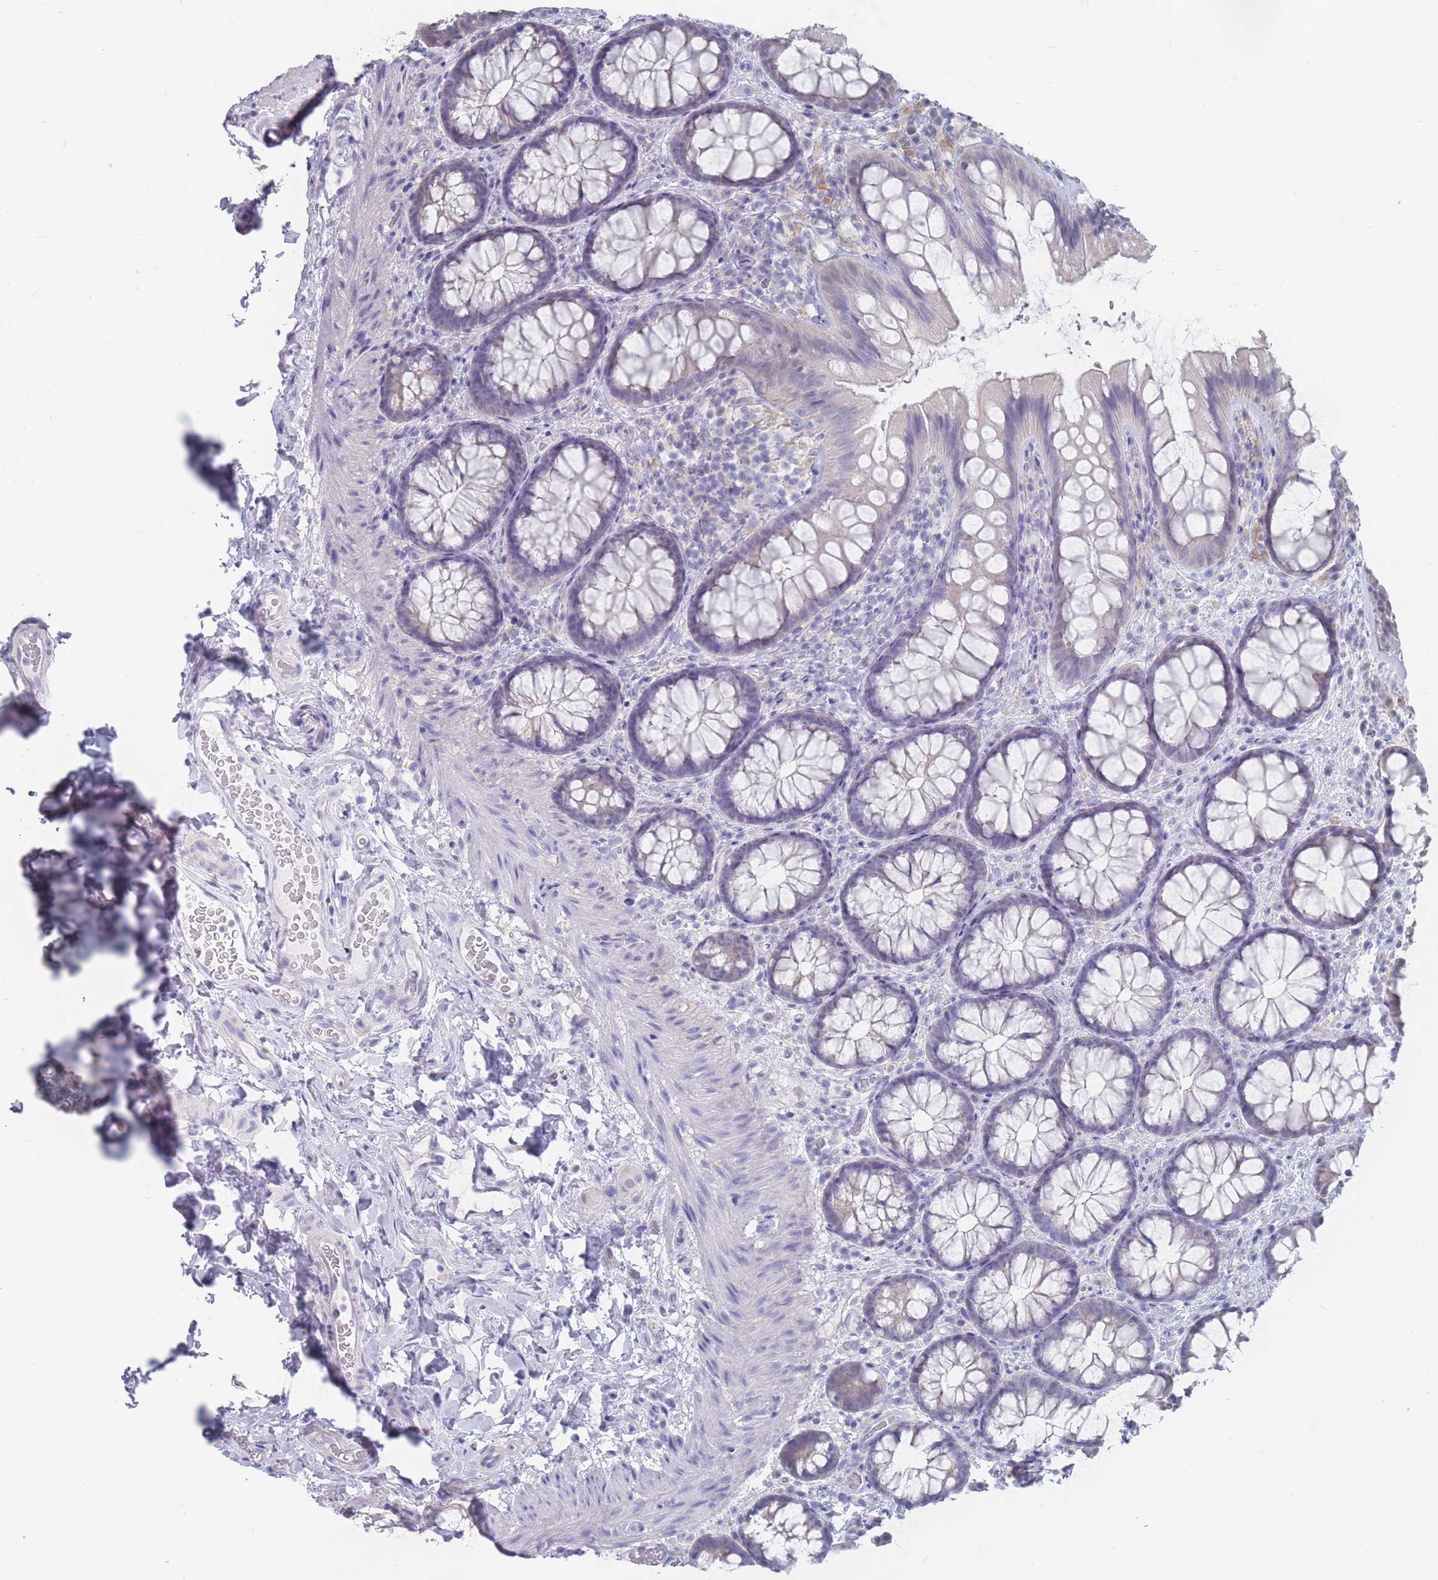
{"staining": {"intensity": "negative", "quantity": "none", "location": "none"}, "tissue": "colon", "cell_type": "Endothelial cells", "image_type": "normal", "snomed": [{"axis": "morphology", "description": "Normal tissue, NOS"}, {"axis": "topography", "description": "Colon"}], "caption": "This photomicrograph is of benign colon stained with IHC to label a protein in brown with the nuclei are counter-stained blue. There is no positivity in endothelial cells. (DAB immunohistochemistry (IHC), high magnification).", "gene": "CYP51A1", "patient": {"sex": "male", "age": 46}}